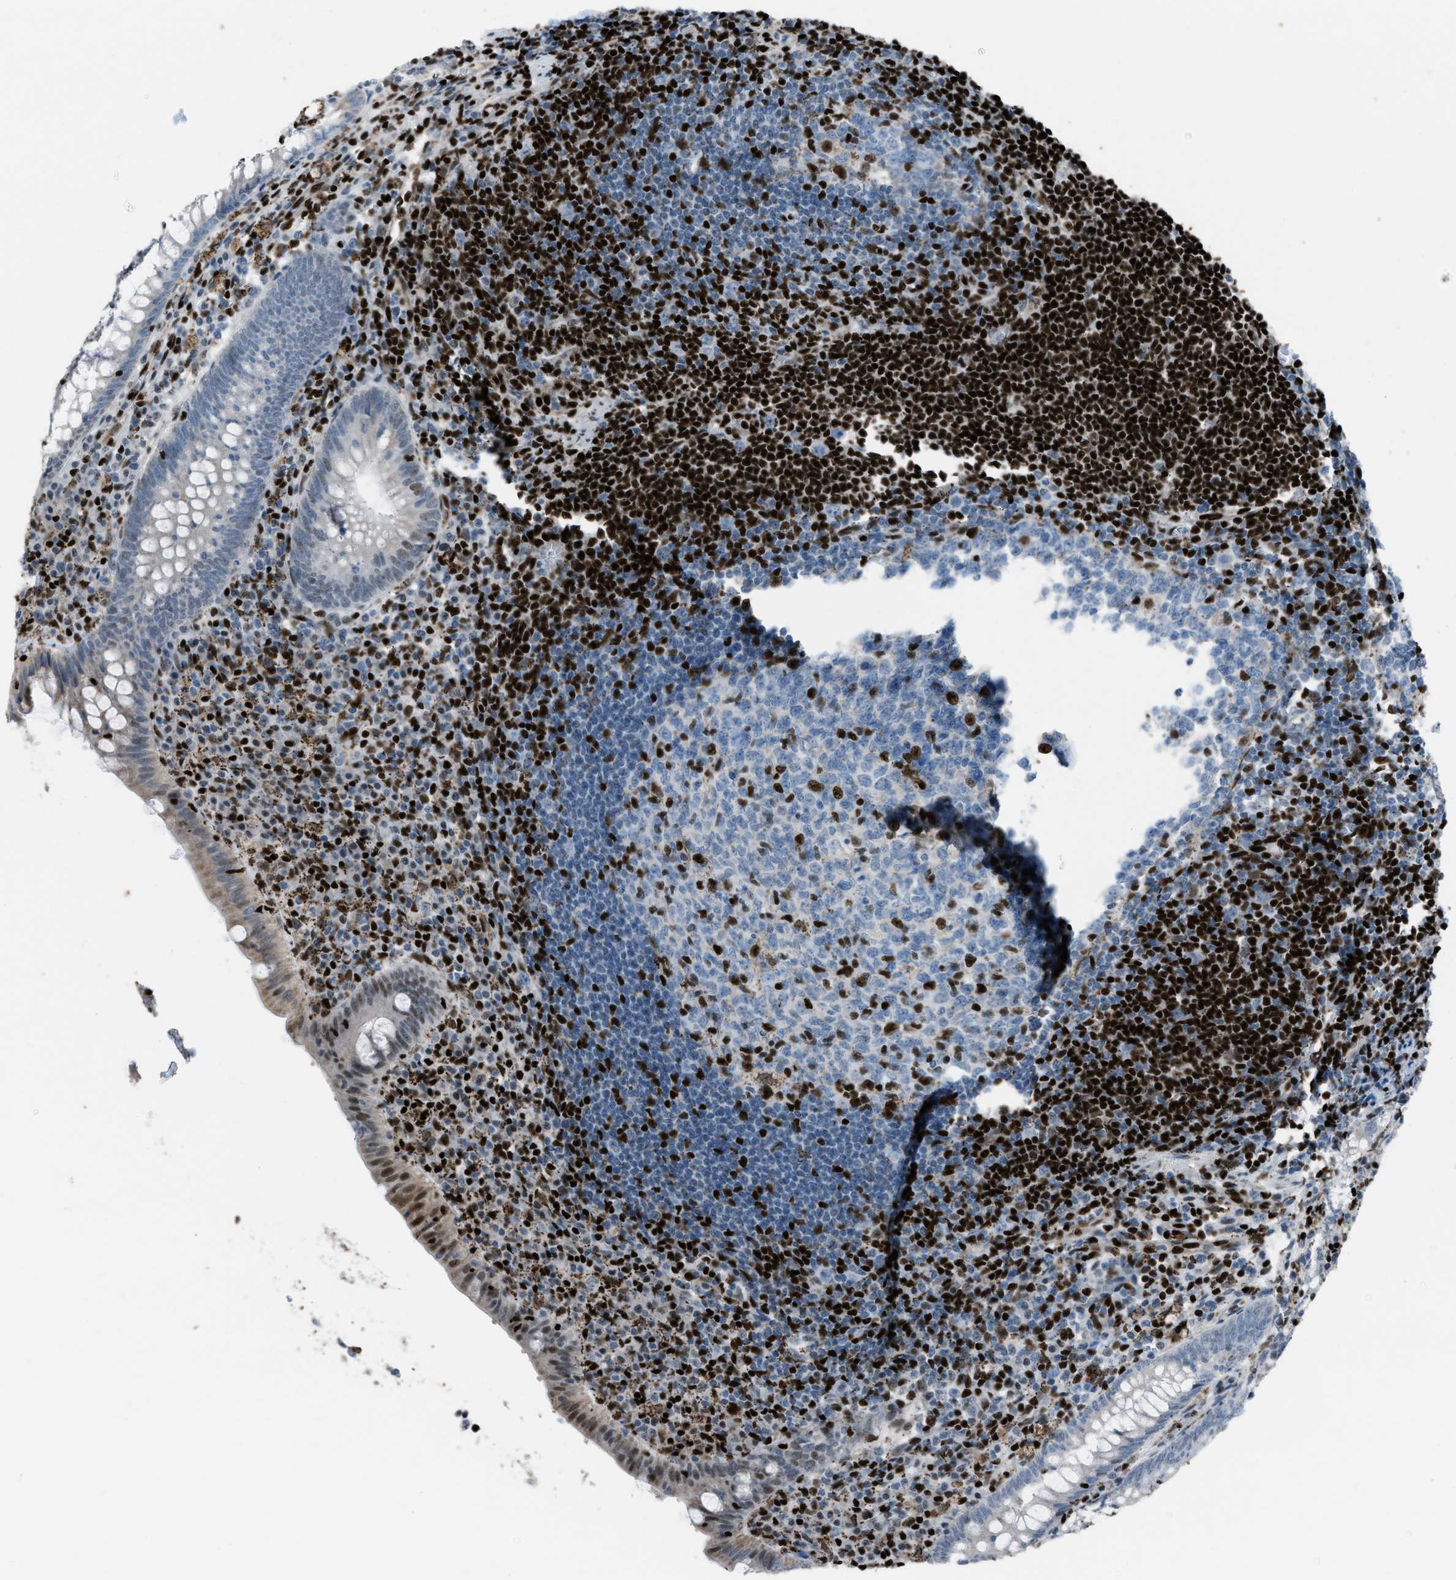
{"staining": {"intensity": "moderate", "quantity": "<25%", "location": "nuclear"}, "tissue": "appendix", "cell_type": "Glandular cells", "image_type": "normal", "snomed": [{"axis": "morphology", "description": "Normal tissue, NOS"}, {"axis": "topography", "description": "Appendix"}], "caption": "A histopathology image of human appendix stained for a protein shows moderate nuclear brown staining in glandular cells. (Brightfield microscopy of DAB IHC at high magnification).", "gene": "SLFN5", "patient": {"sex": "male", "age": 56}}